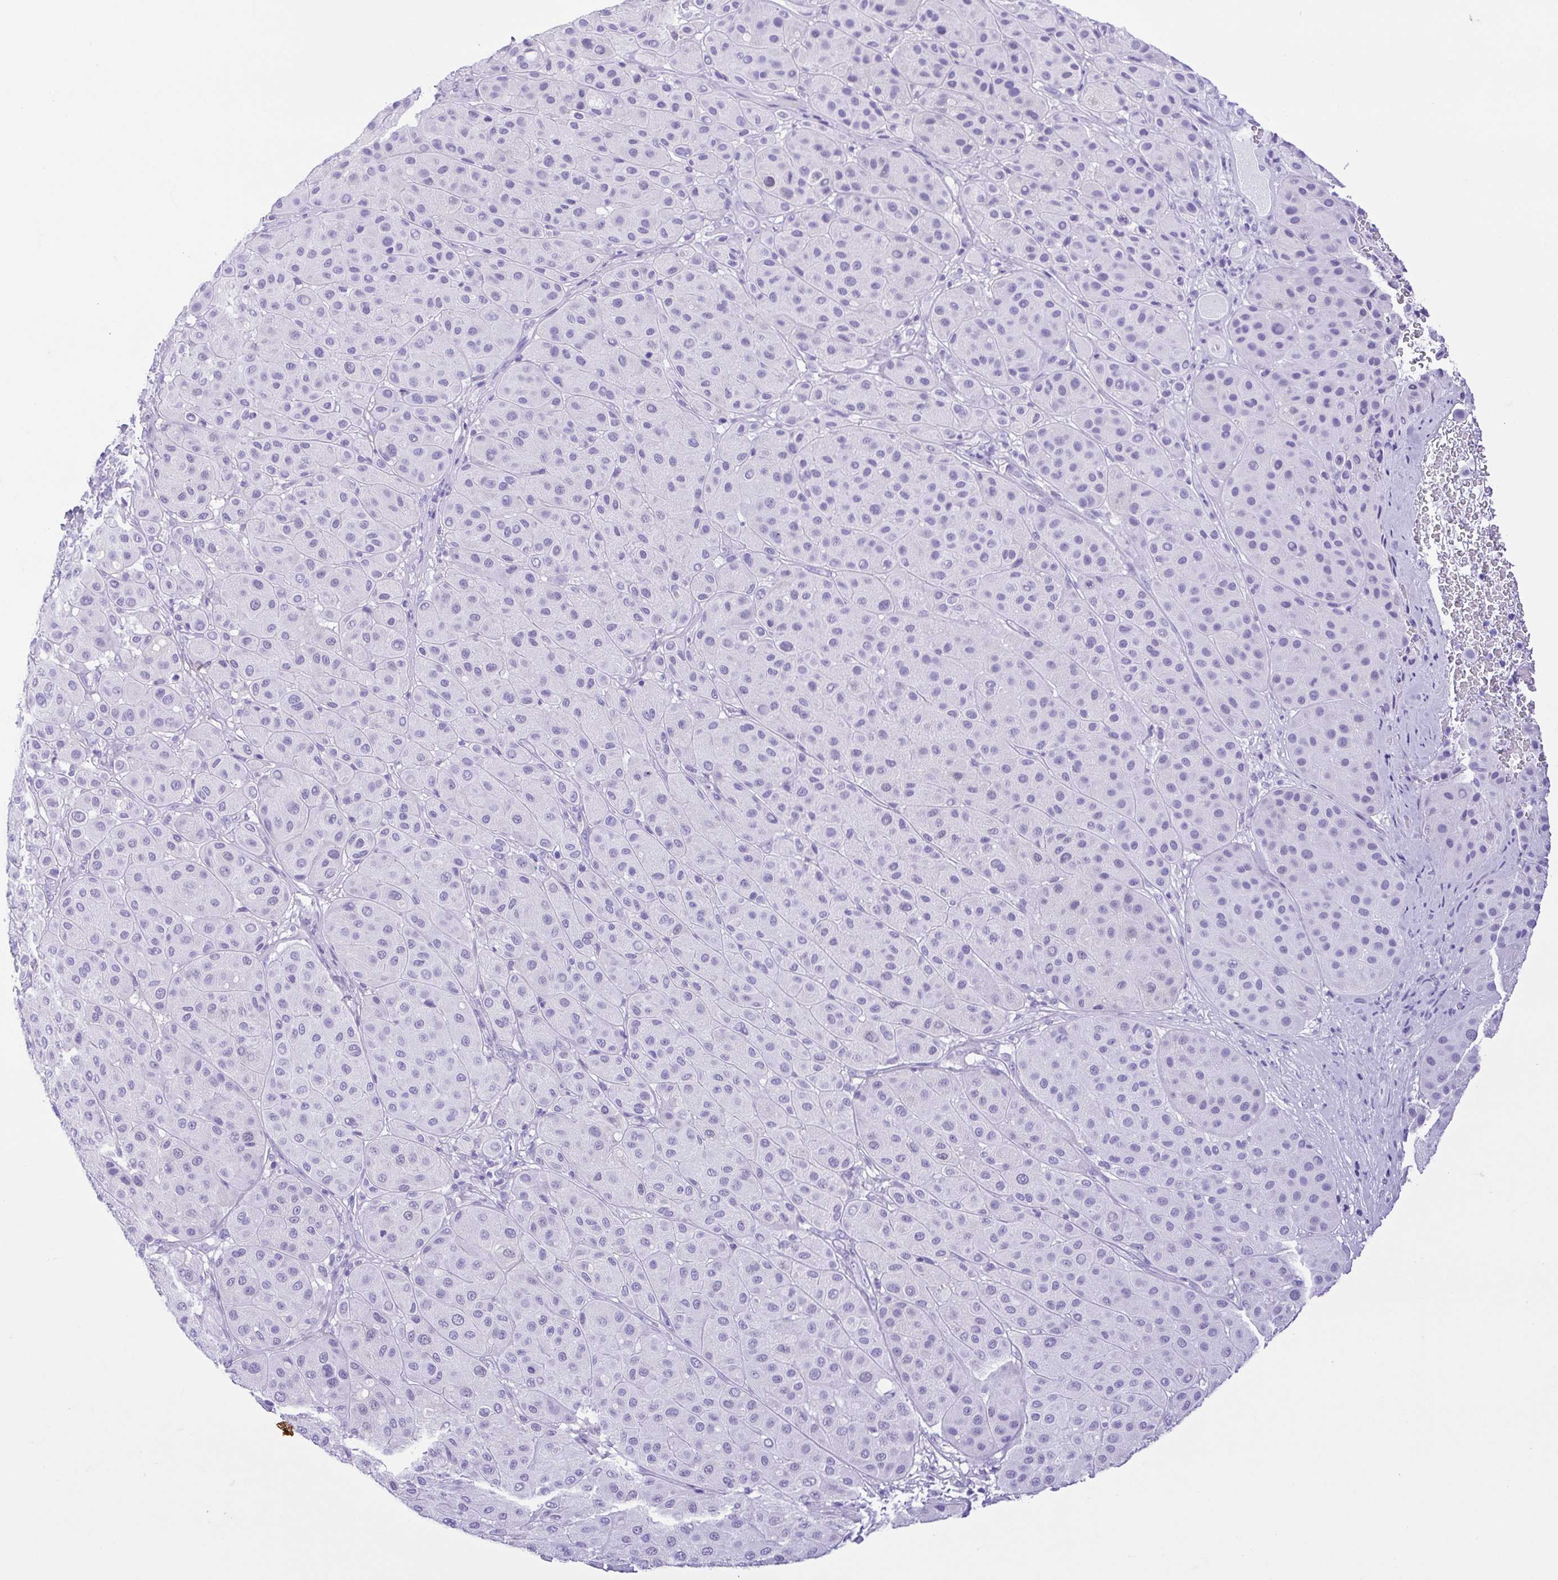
{"staining": {"intensity": "negative", "quantity": "none", "location": "none"}, "tissue": "melanoma", "cell_type": "Tumor cells", "image_type": "cancer", "snomed": [{"axis": "morphology", "description": "Malignant melanoma, Metastatic site"}, {"axis": "topography", "description": "Smooth muscle"}], "caption": "High power microscopy image of an immunohistochemistry histopathology image of malignant melanoma (metastatic site), revealing no significant positivity in tumor cells. (Brightfield microscopy of DAB (3,3'-diaminobenzidine) IHC at high magnification).", "gene": "CDSN", "patient": {"sex": "male", "age": 41}}